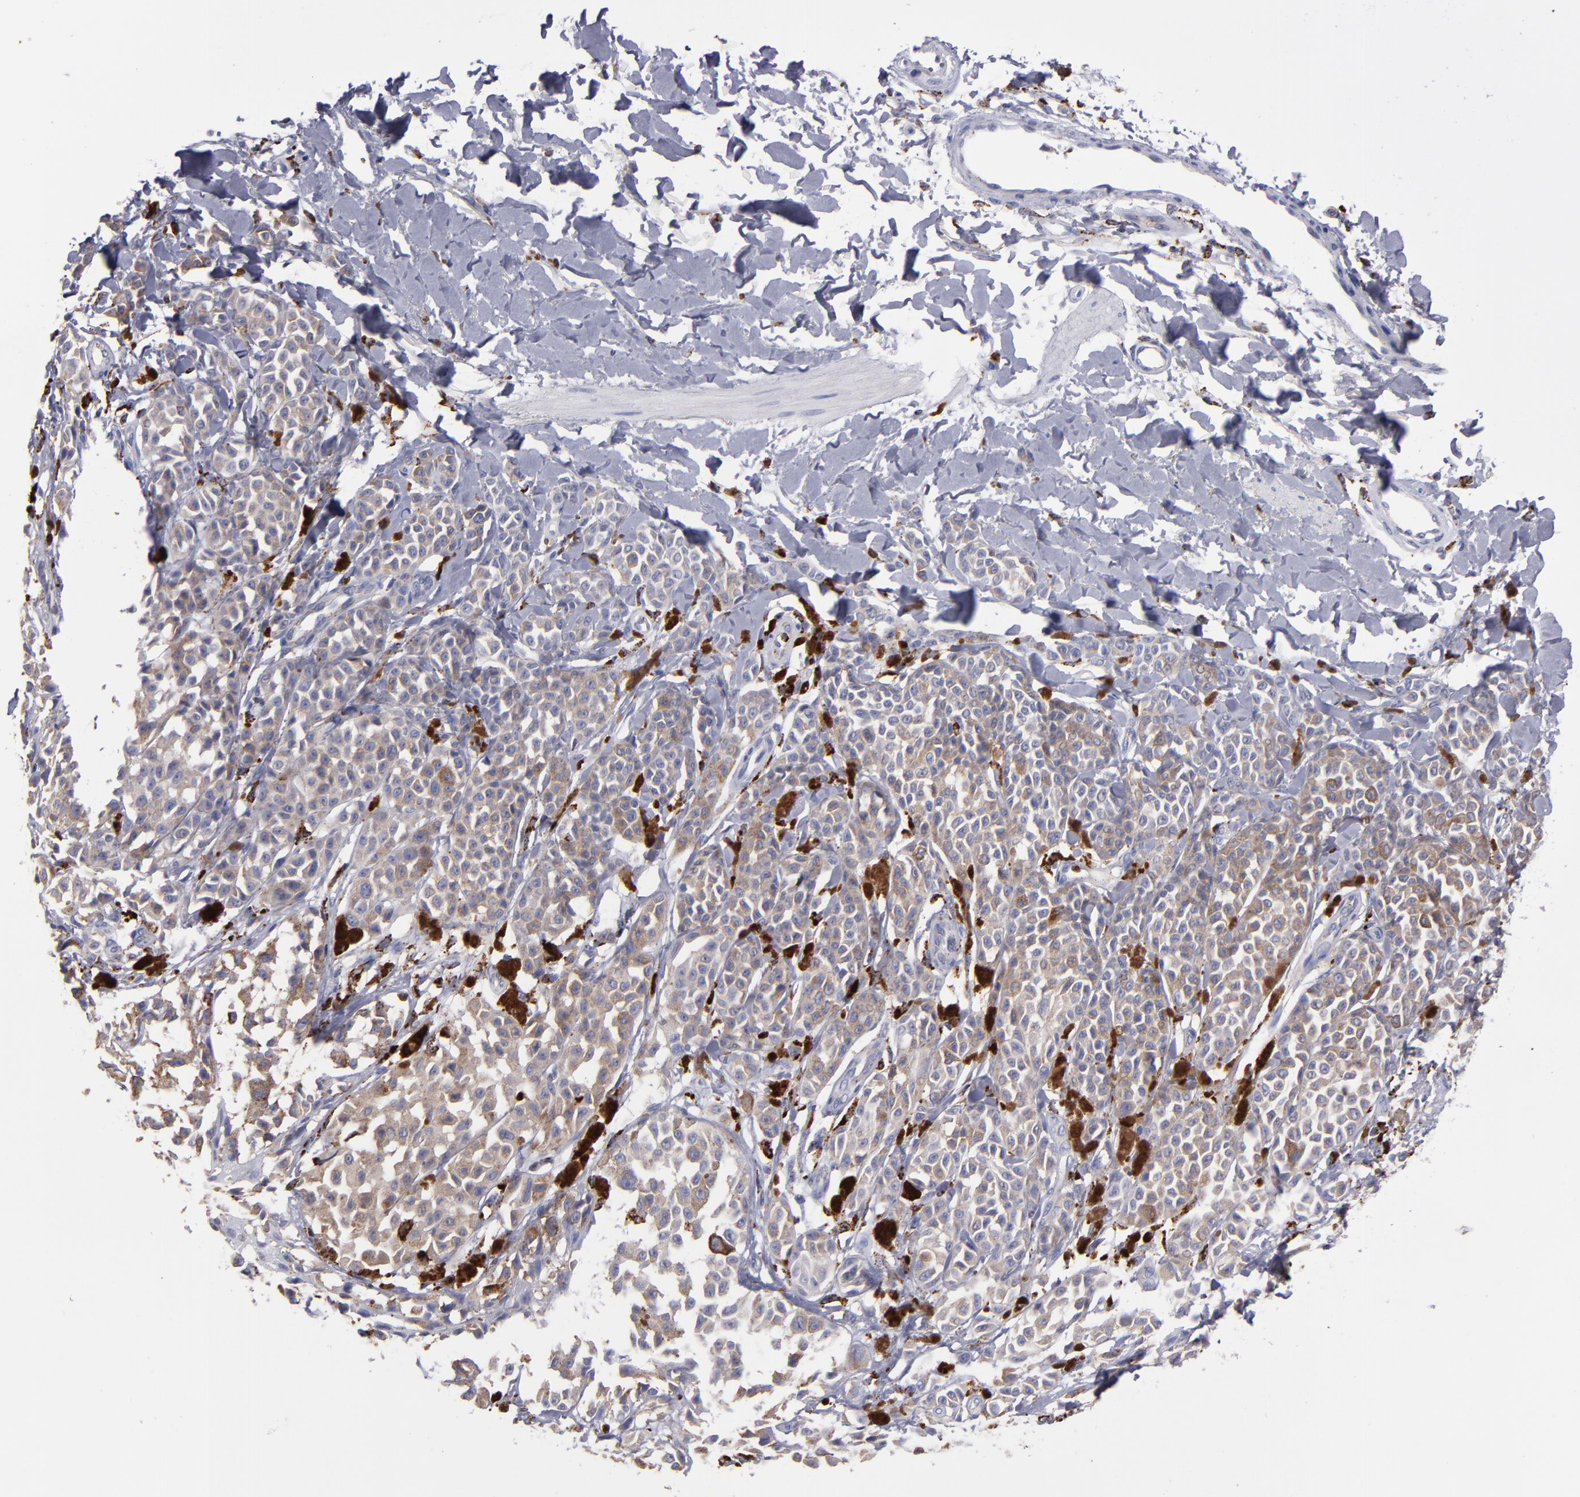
{"staining": {"intensity": "weak", "quantity": ">75%", "location": "cytoplasmic/membranous"}, "tissue": "melanoma", "cell_type": "Tumor cells", "image_type": "cancer", "snomed": [{"axis": "morphology", "description": "Malignant melanoma, NOS"}, {"axis": "topography", "description": "Skin"}], "caption": "A brown stain highlights weak cytoplasmic/membranous expression of a protein in human melanoma tumor cells.", "gene": "CTSS", "patient": {"sex": "female", "age": 38}}